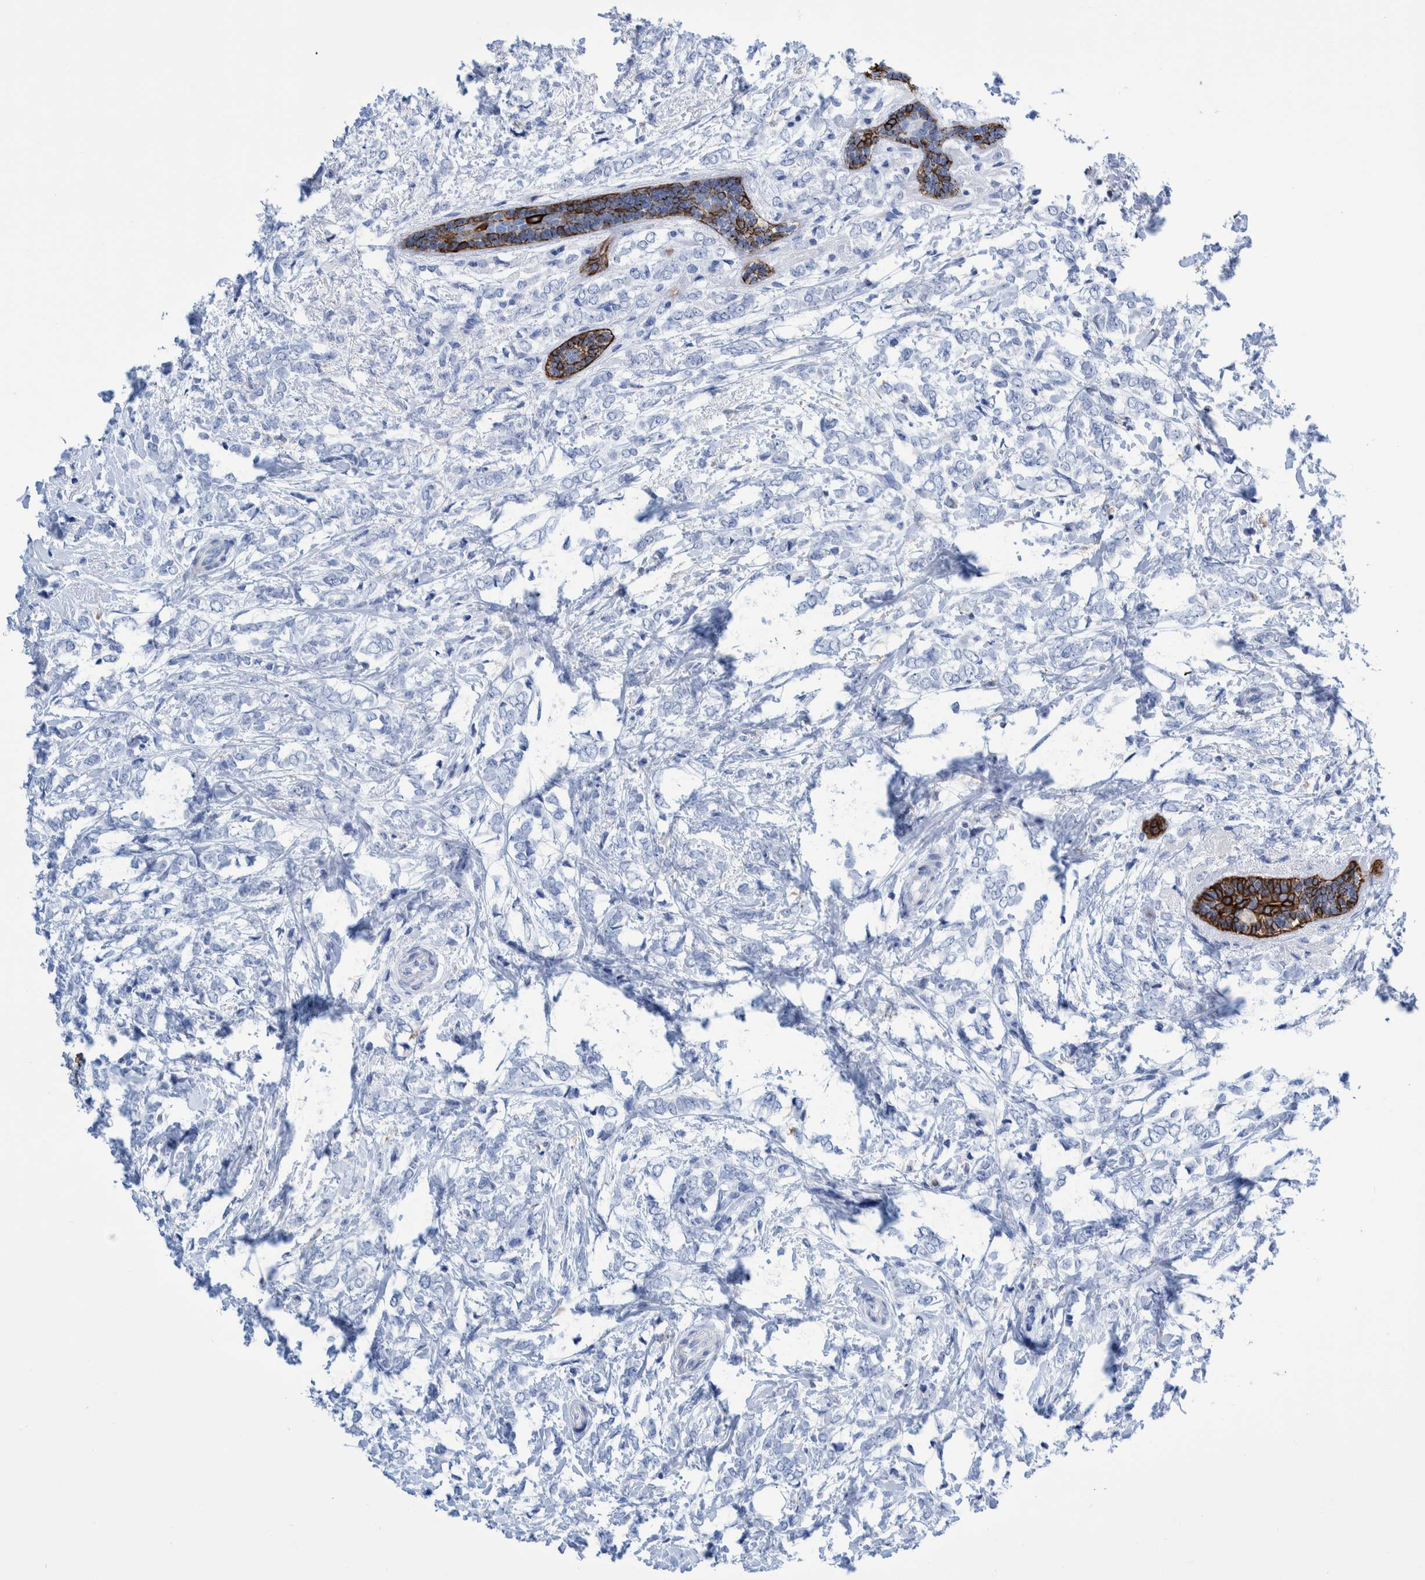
{"staining": {"intensity": "negative", "quantity": "none", "location": "none"}, "tissue": "breast cancer", "cell_type": "Tumor cells", "image_type": "cancer", "snomed": [{"axis": "morphology", "description": "Normal tissue, NOS"}, {"axis": "morphology", "description": "Lobular carcinoma"}, {"axis": "topography", "description": "Breast"}], "caption": "DAB immunohistochemical staining of human lobular carcinoma (breast) demonstrates no significant positivity in tumor cells. The staining is performed using DAB (3,3'-diaminobenzidine) brown chromogen with nuclei counter-stained in using hematoxylin.", "gene": "KRT14", "patient": {"sex": "female", "age": 47}}